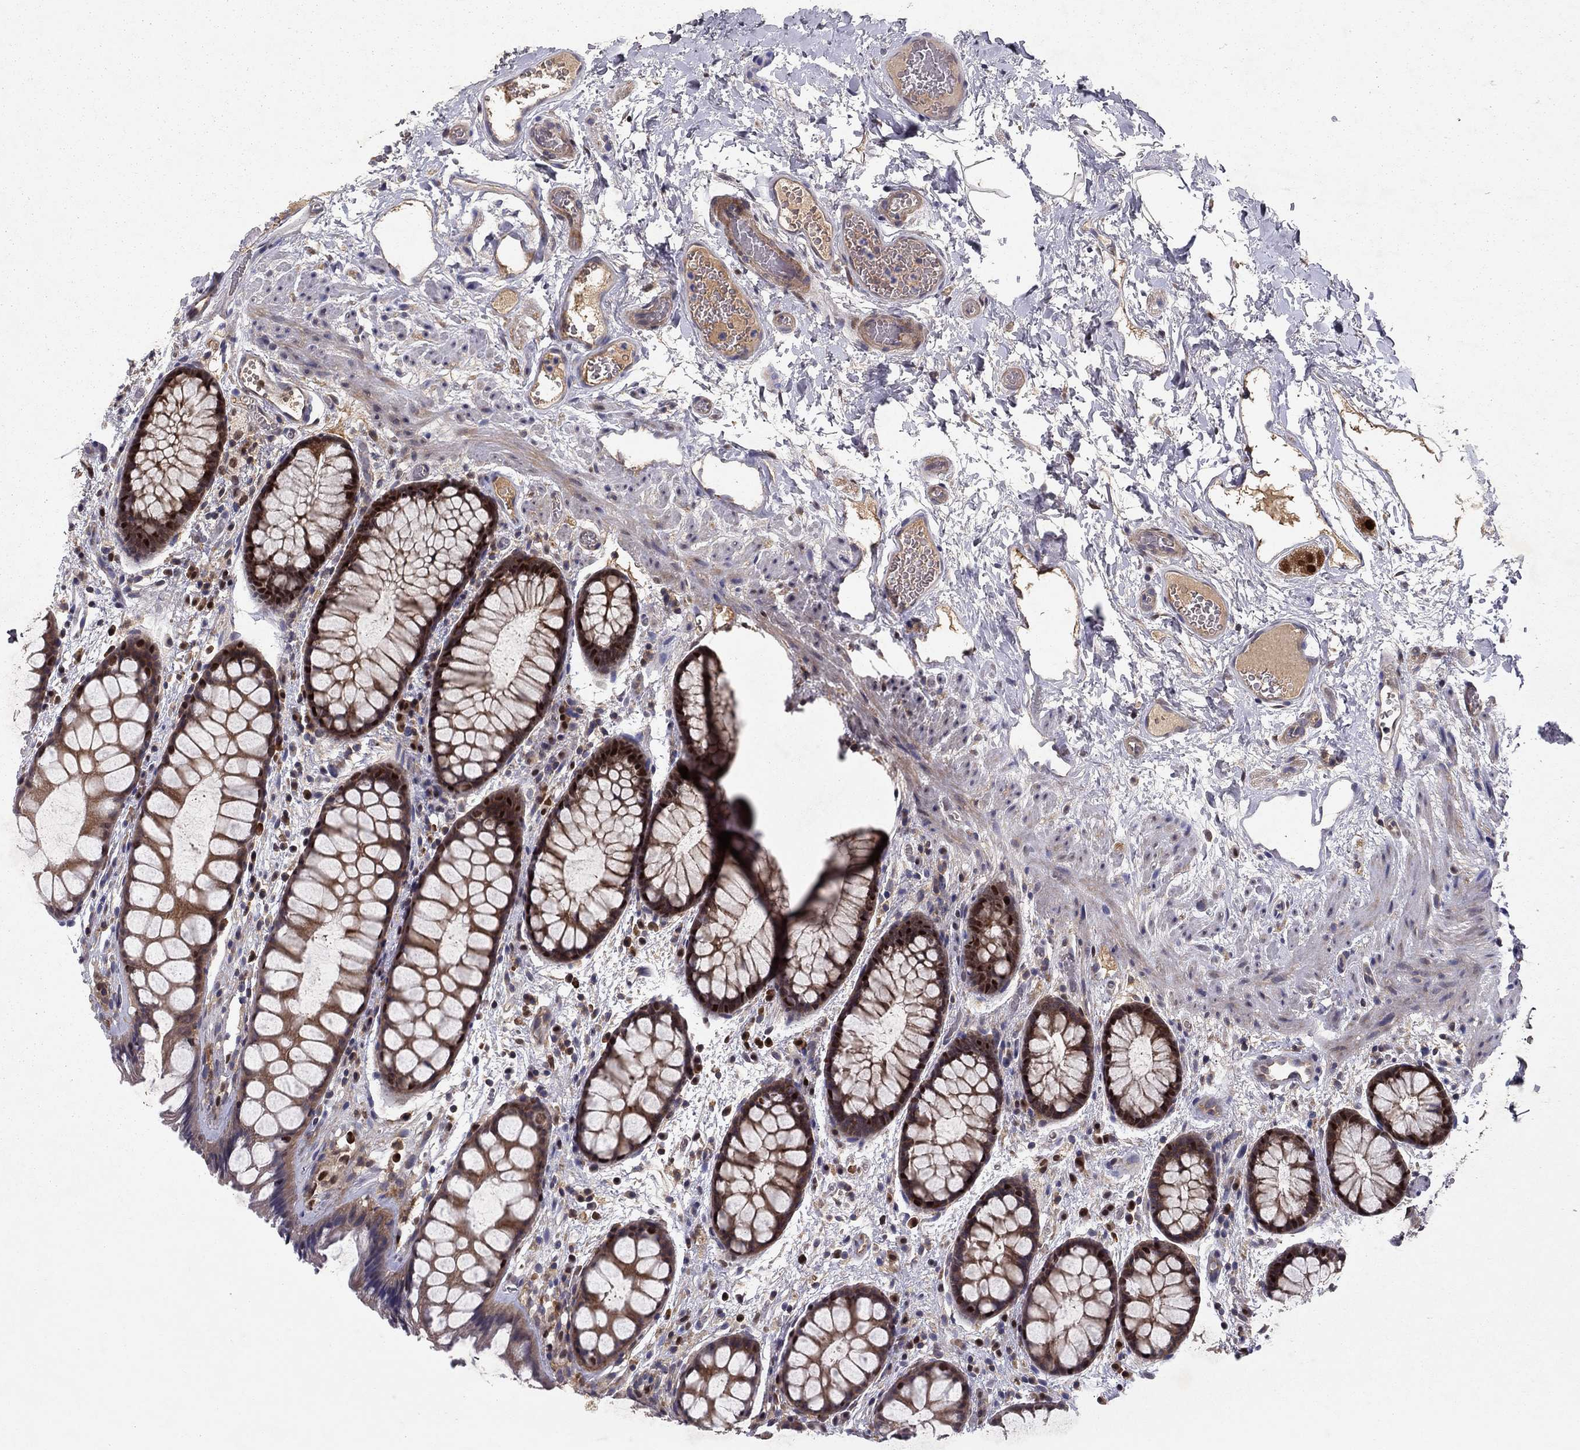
{"staining": {"intensity": "strong", "quantity": "25%-75%", "location": "cytoplasmic/membranous,nuclear"}, "tissue": "rectum", "cell_type": "Glandular cells", "image_type": "normal", "snomed": [{"axis": "morphology", "description": "Normal tissue, NOS"}, {"axis": "topography", "description": "Rectum"}], "caption": "A brown stain labels strong cytoplasmic/membranous,nuclear positivity of a protein in glandular cells of normal human rectum. (DAB = brown stain, brightfield microscopy at high magnification).", "gene": "CRTC1", "patient": {"sex": "female", "age": 62}}